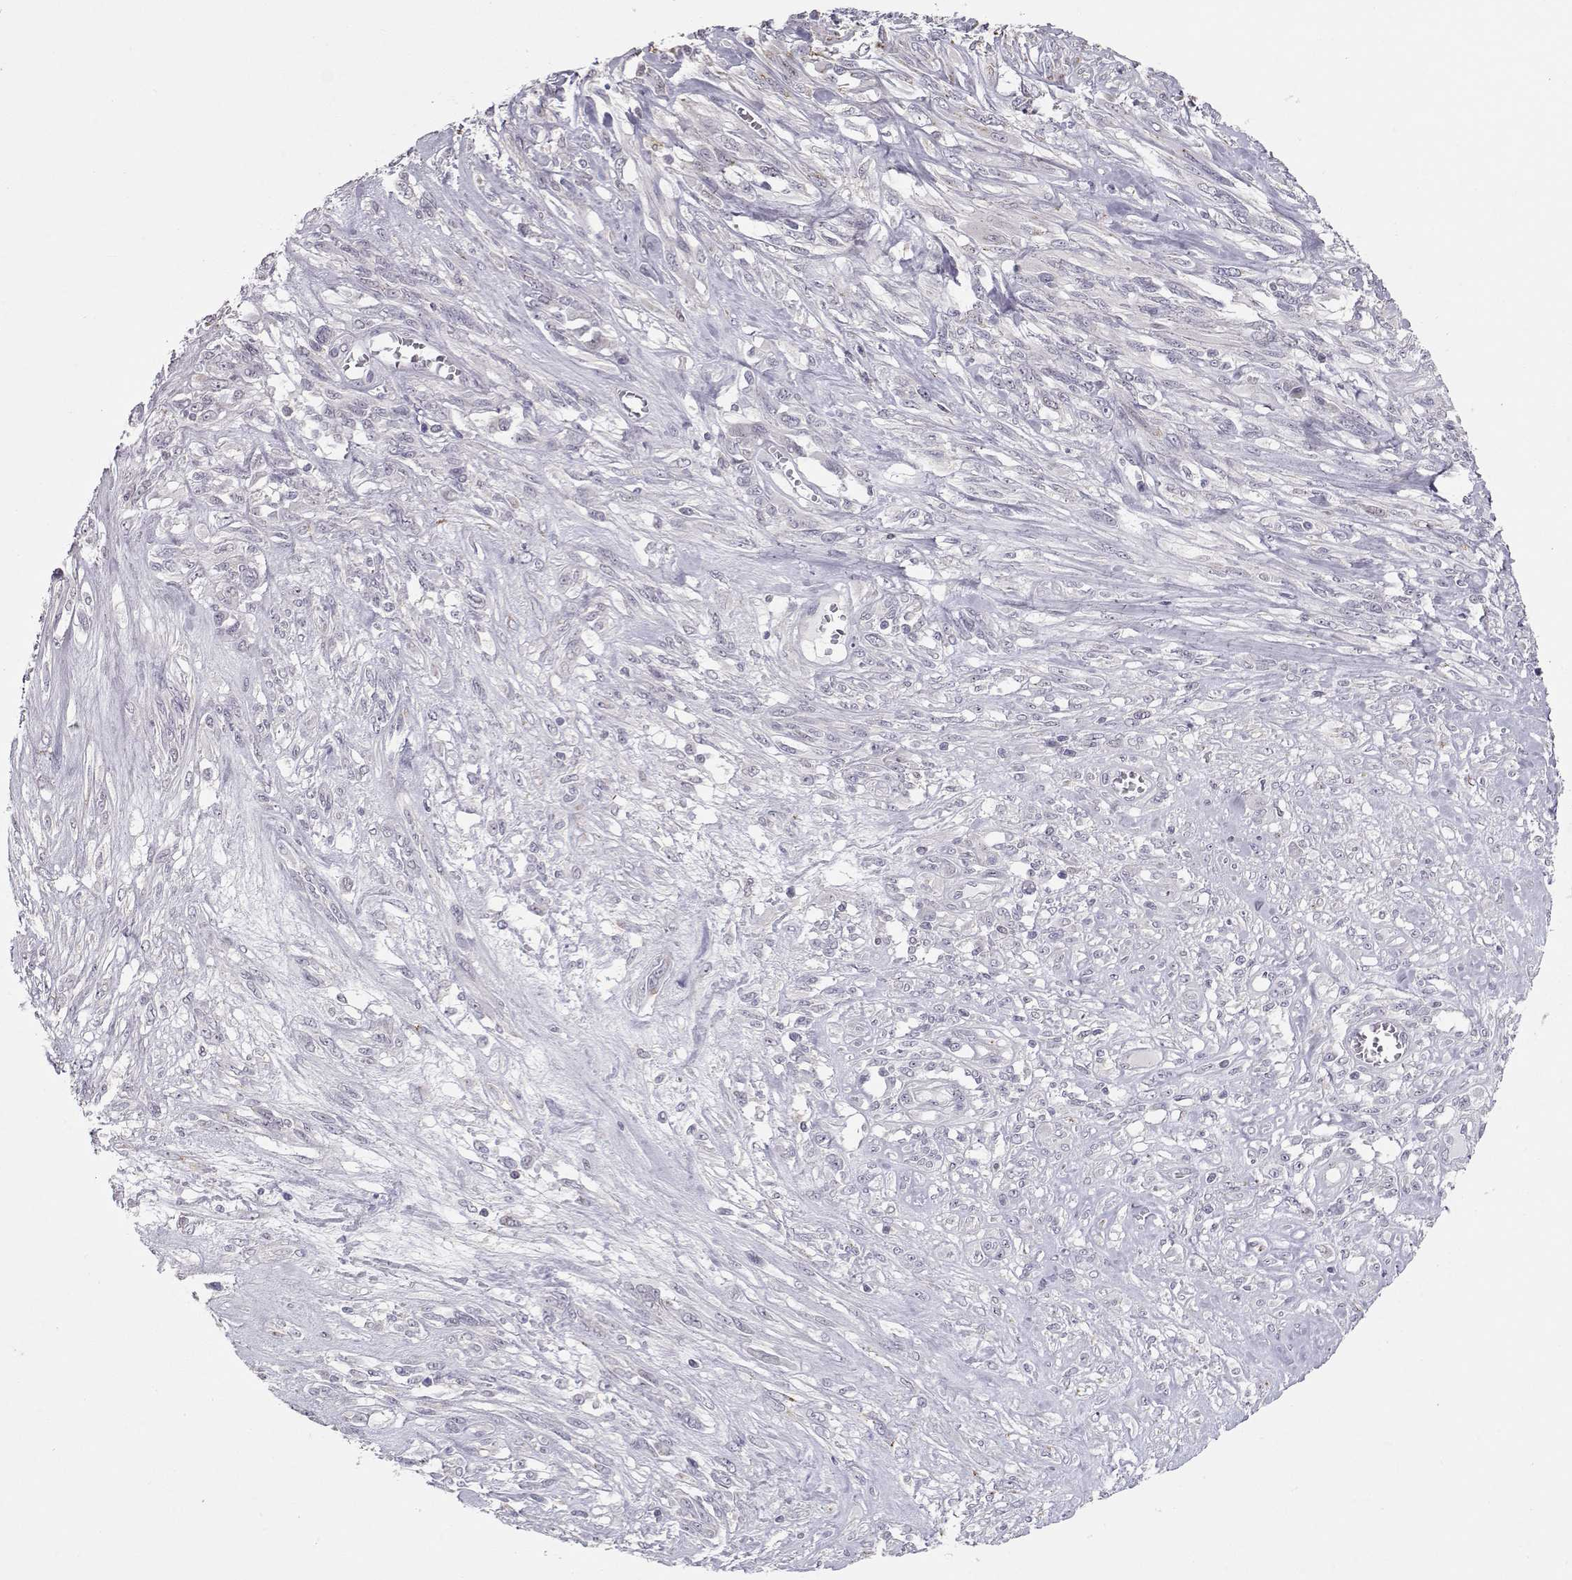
{"staining": {"intensity": "negative", "quantity": "none", "location": "none"}, "tissue": "melanoma", "cell_type": "Tumor cells", "image_type": "cancer", "snomed": [{"axis": "morphology", "description": "Malignant melanoma, NOS"}, {"axis": "topography", "description": "Skin"}], "caption": "Immunohistochemistry image of human malignant melanoma stained for a protein (brown), which shows no positivity in tumor cells. Brightfield microscopy of immunohistochemistry stained with DAB (3,3'-diaminobenzidine) (brown) and hematoxylin (blue), captured at high magnification.", "gene": "NPVF", "patient": {"sex": "female", "age": 91}}